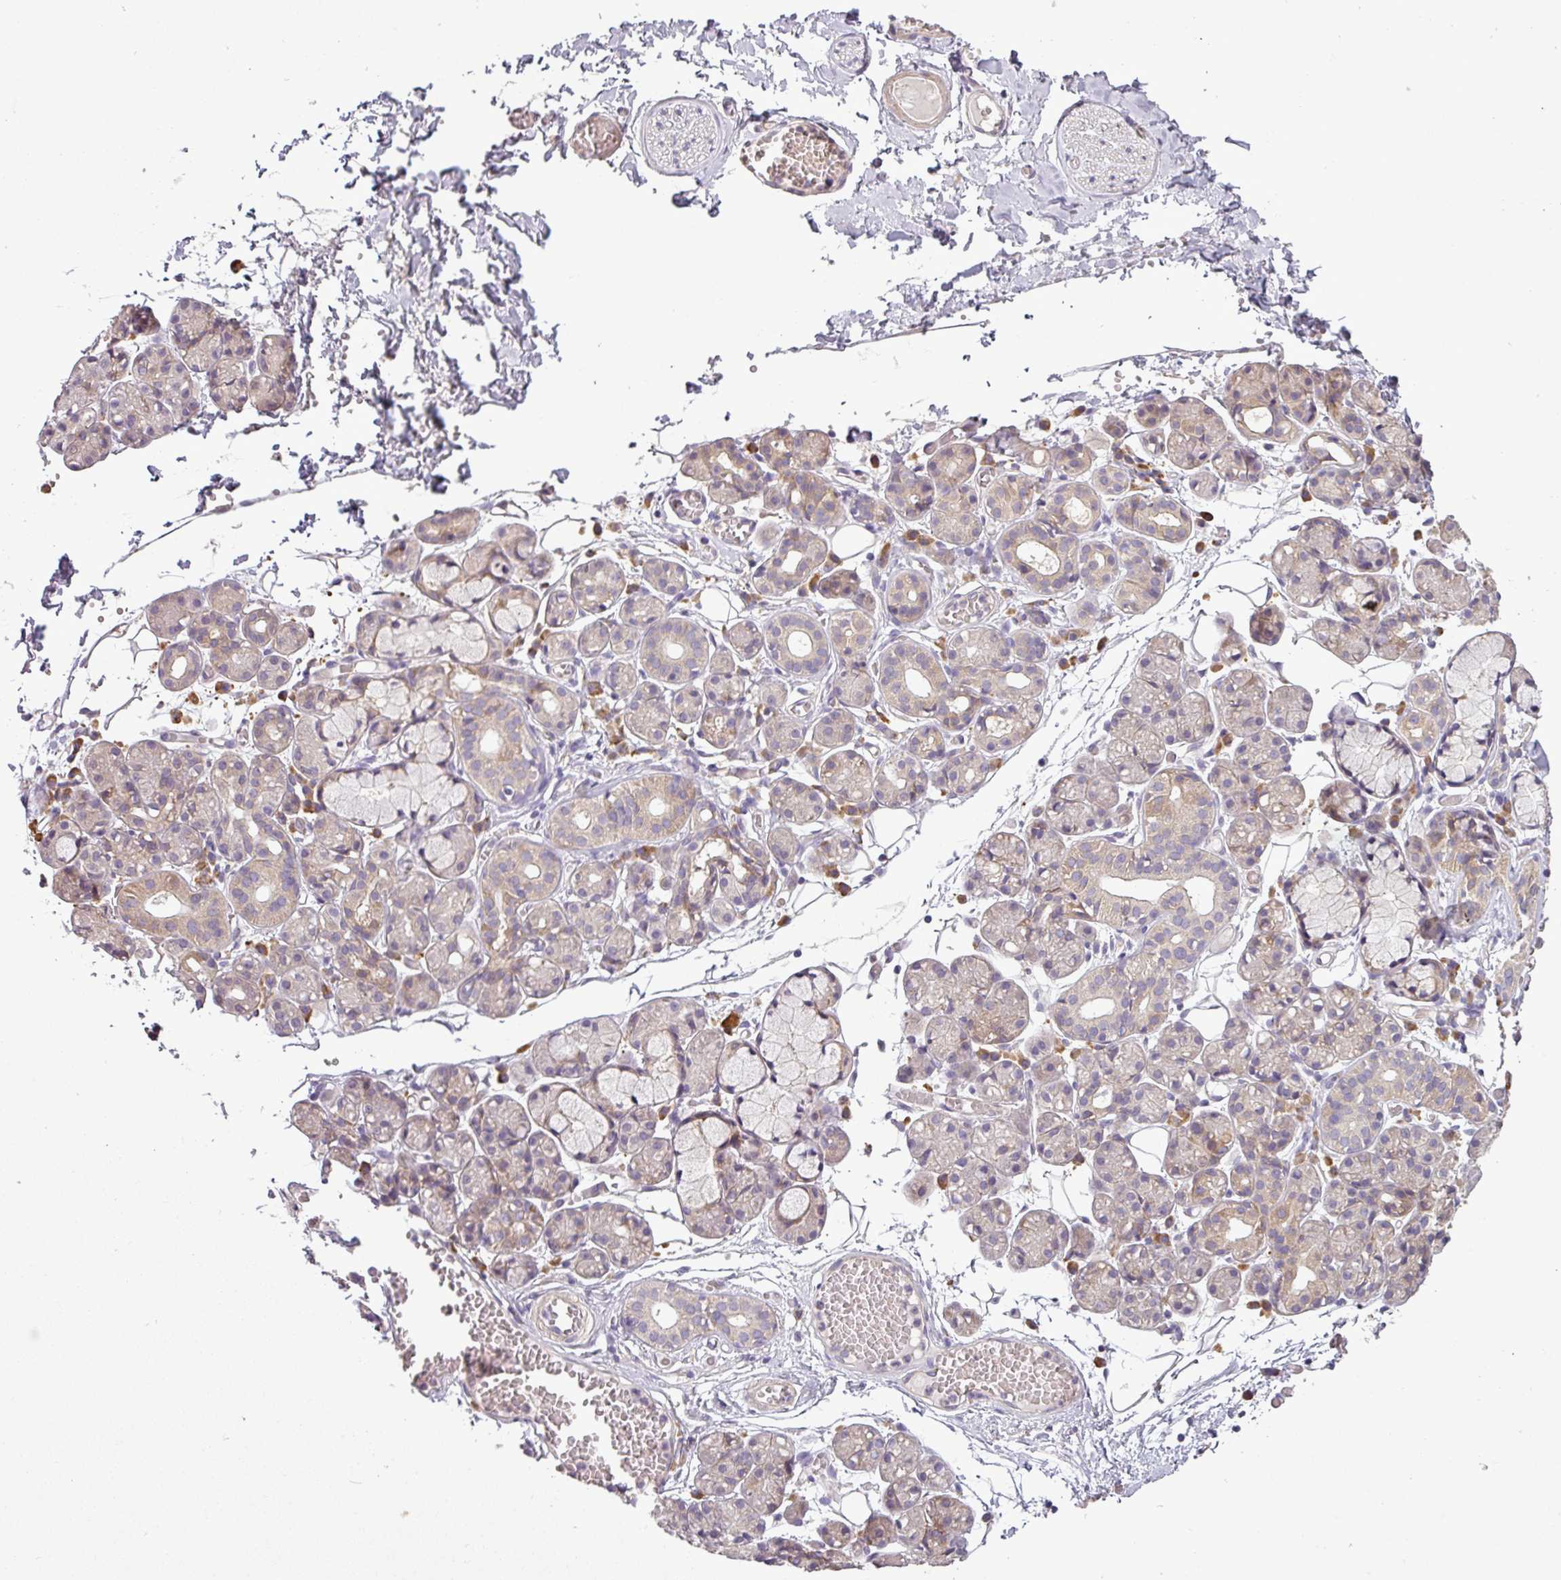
{"staining": {"intensity": "weak", "quantity": "<25%", "location": "cytoplasmic/membranous"}, "tissue": "salivary gland", "cell_type": "Glandular cells", "image_type": "normal", "snomed": [{"axis": "morphology", "description": "Normal tissue, NOS"}, {"axis": "topography", "description": "Salivary gland"}], "caption": "Immunohistochemical staining of benign salivary gland reveals no significant expression in glandular cells.", "gene": "MOCS3", "patient": {"sex": "male", "age": 63}}